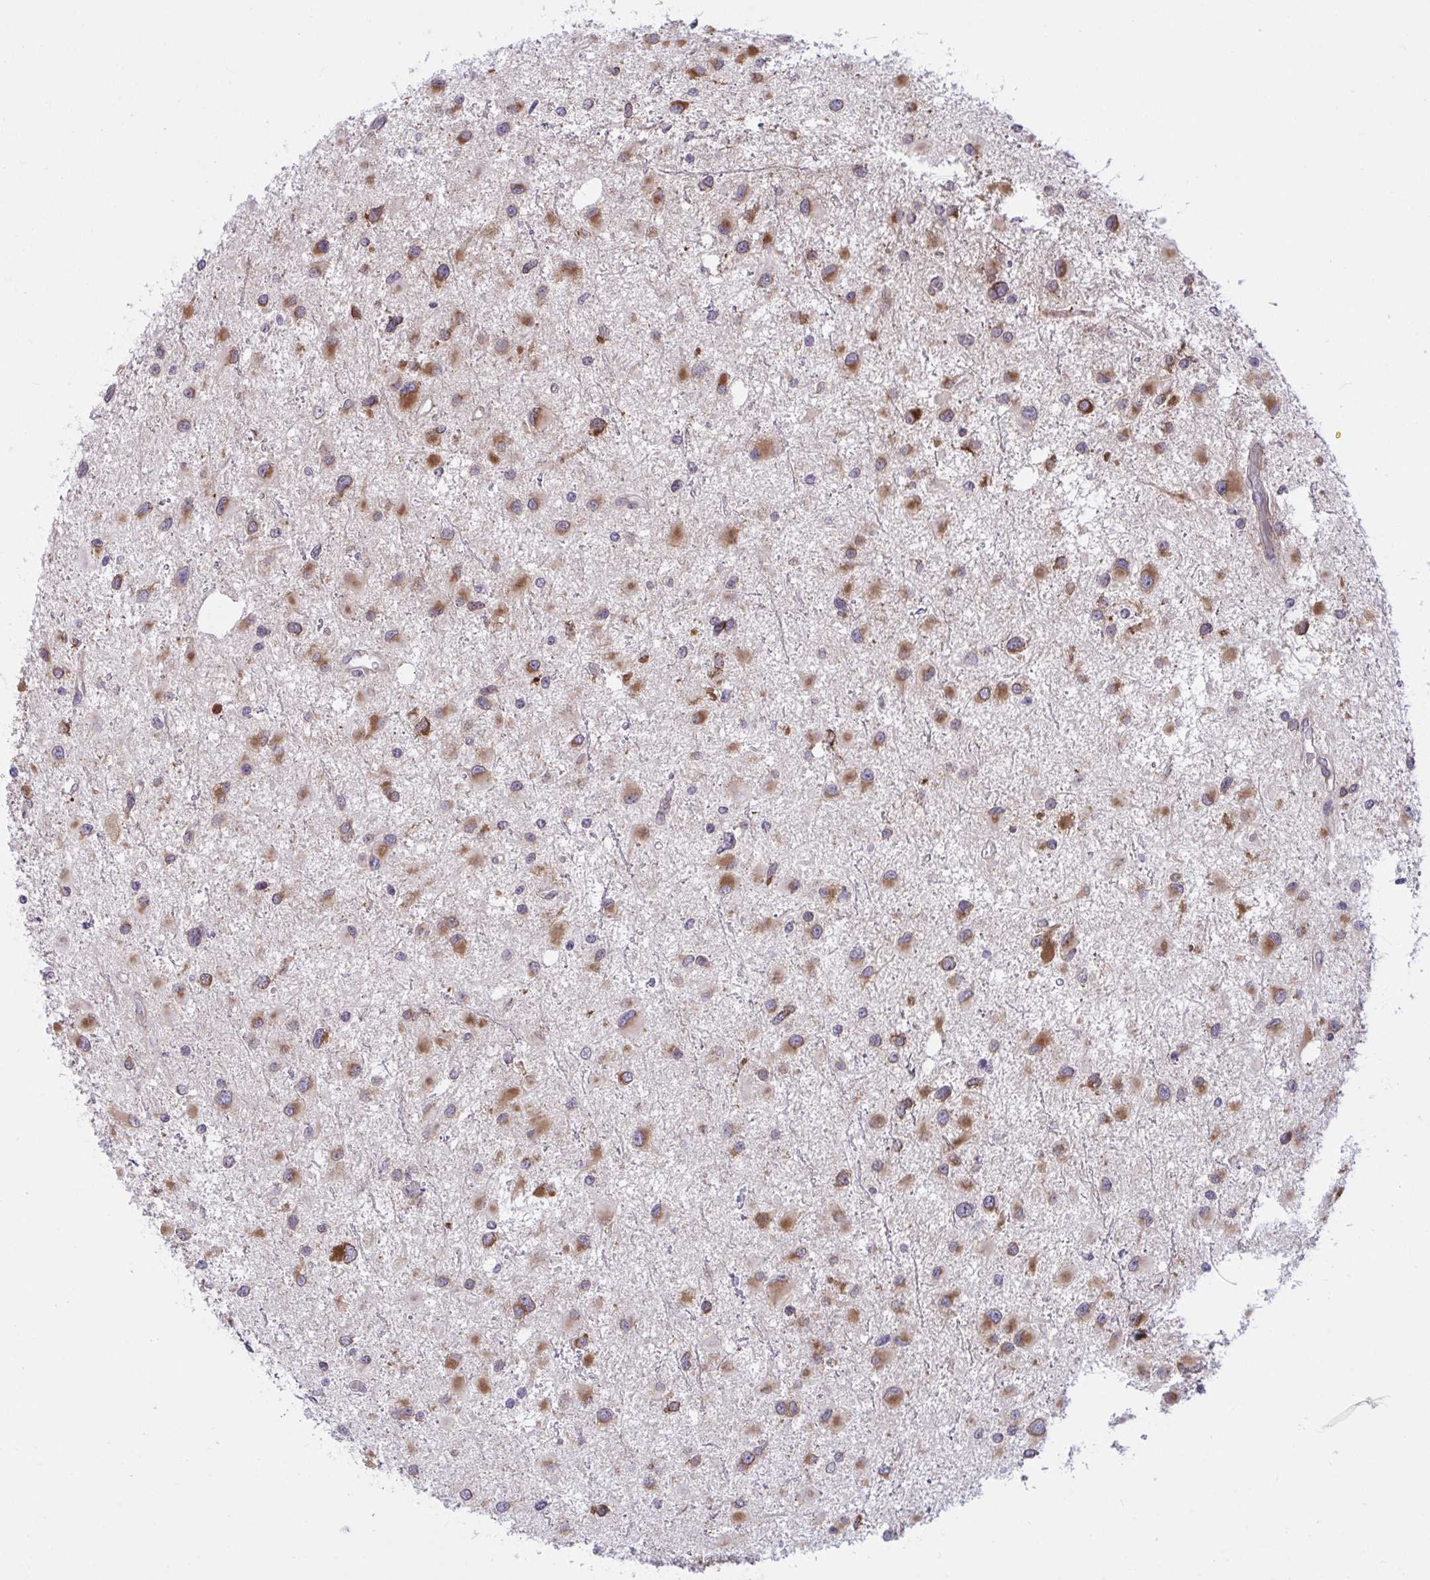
{"staining": {"intensity": "moderate", "quantity": ">75%", "location": "cytoplasmic/membranous"}, "tissue": "glioma", "cell_type": "Tumor cells", "image_type": "cancer", "snomed": [{"axis": "morphology", "description": "Glioma, malignant, Low grade"}, {"axis": "topography", "description": "Brain"}], "caption": "Tumor cells show medium levels of moderate cytoplasmic/membranous positivity in approximately >75% of cells in glioma.", "gene": "CAMLG", "patient": {"sex": "female", "age": 32}}